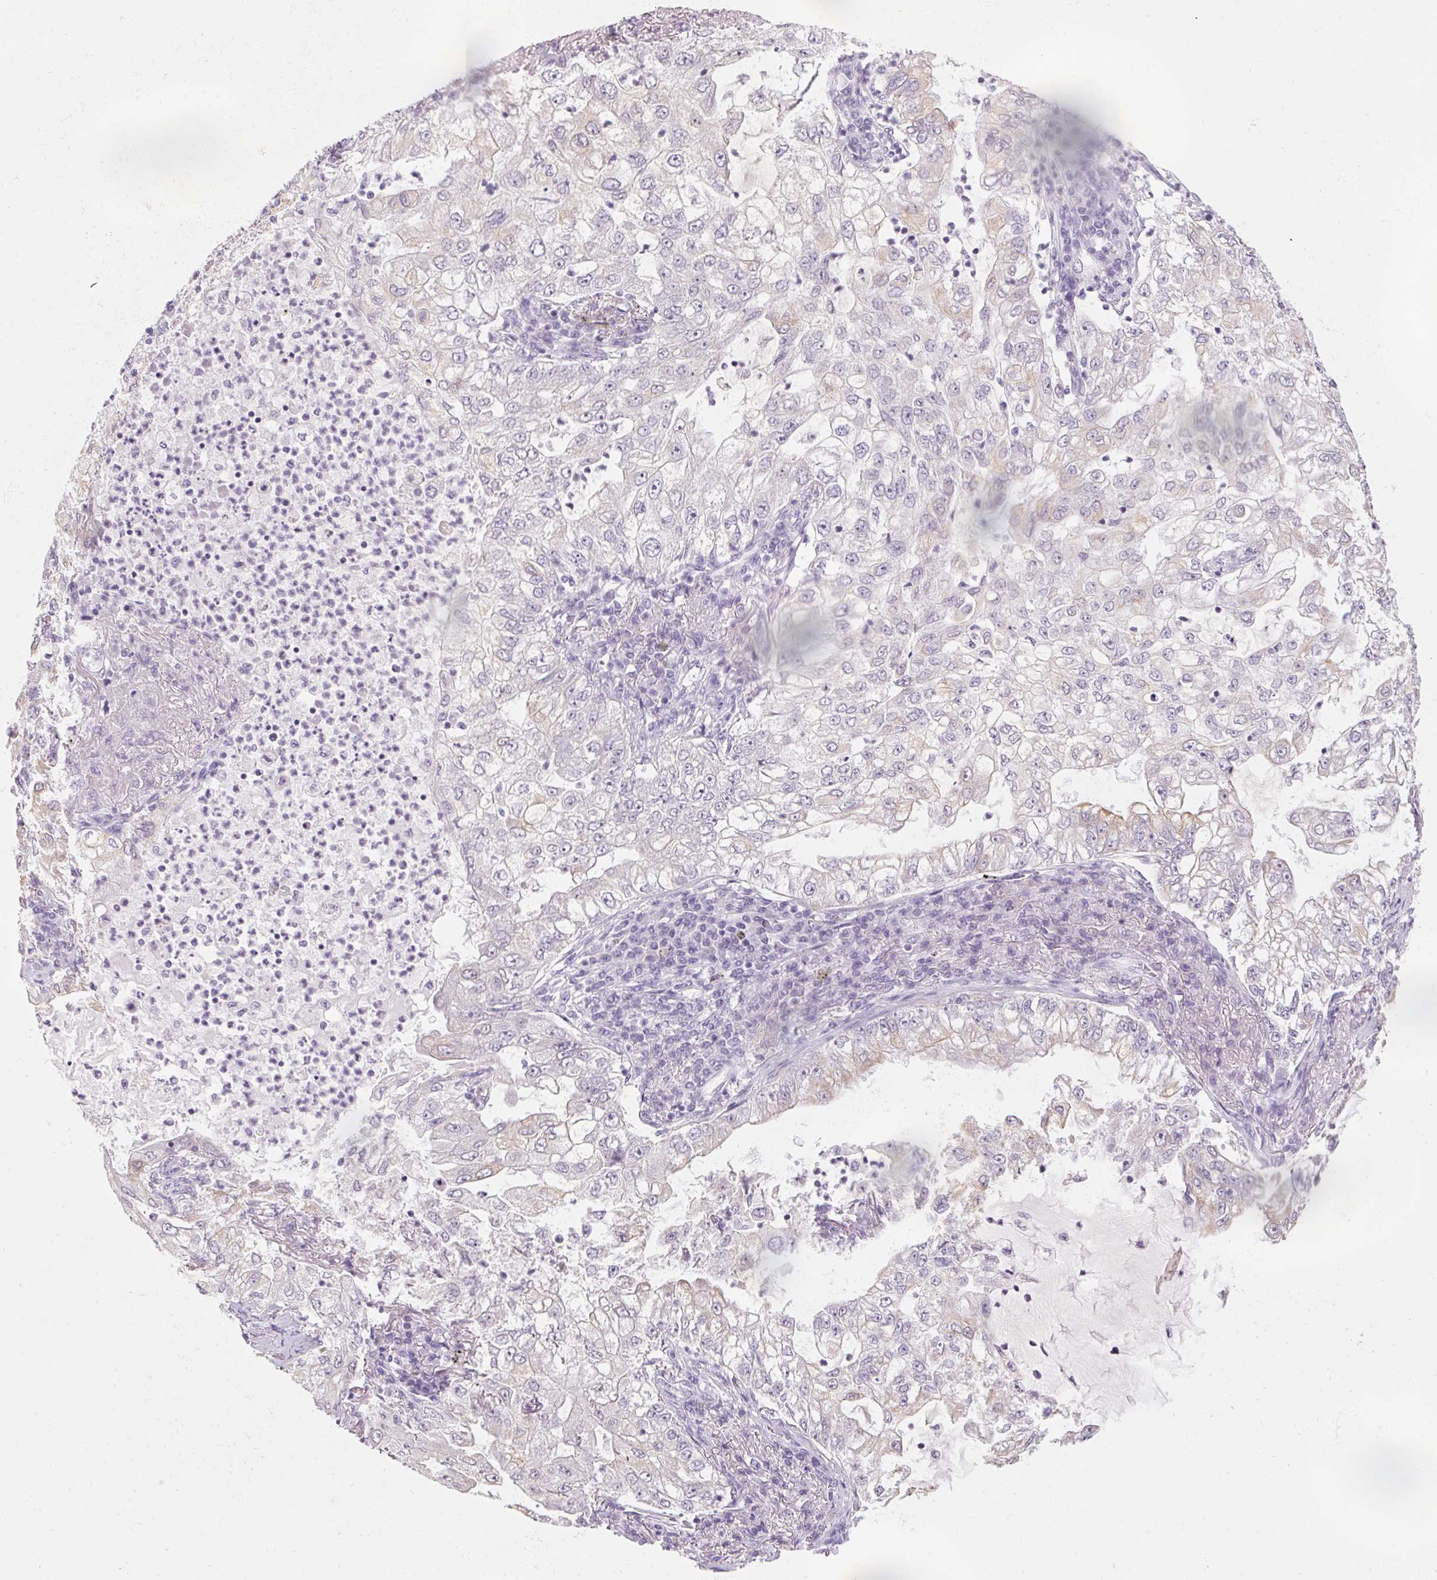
{"staining": {"intensity": "negative", "quantity": "none", "location": "none"}, "tissue": "lung cancer", "cell_type": "Tumor cells", "image_type": "cancer", "snomed": [{"axis": "morphology", "description": "Adenocarcinoma, NOS"}, {"axis": "topography", "description": "Lung"}], "caption": "Immunohistochemistry (IHC) photomicrograph of neoplastic tissue: lung cancer (adenocarcinoma) stained with DAB (3,3'-diaminobenzidine) exhibits no significant protein positivity in tumor cells.", "gene": "RPTN", "patient": {"sex": "female", "age": 73}}